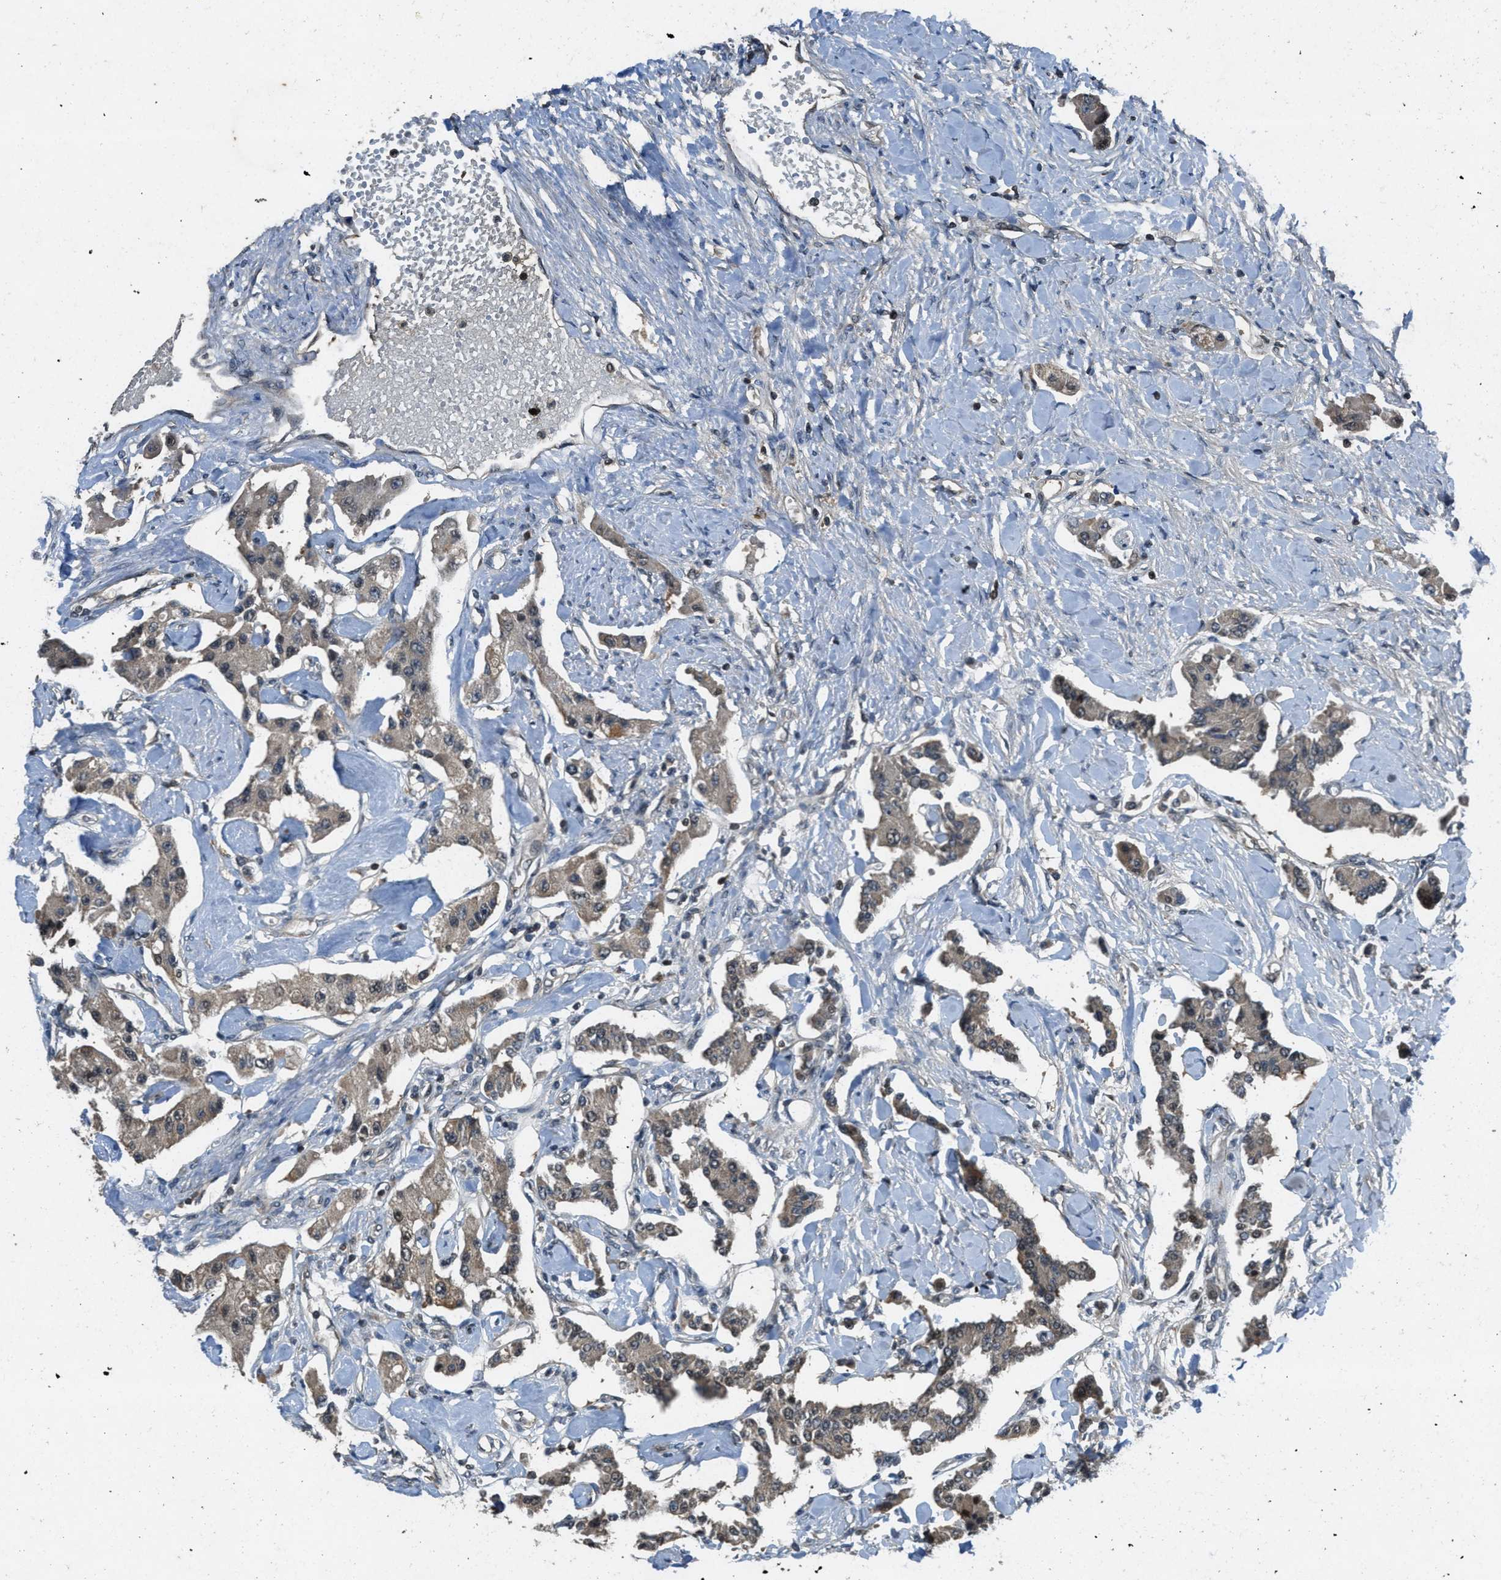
{"staining": {"intensity": "moderate", "quantity": ">75%", "location": "cytoplasmic/membranous"}, "tissue": "carcinoid", "cell_type": "Tumor cells", "image_type": "cancer", "snomed": [{"axis": "morphology", "description": "Carcinoid, malignant, NOS"}, {"axis": "topography", "description": "Pancreas"}], "caption": "This micrograph shows immunohistochemistry staining of human carcinoid, with medium moderate cytoplasmic/membranous positivity in about >75% of tumor cells.", "gene": "DUSP6", "patient": {"sex": "male", "age": 41}}